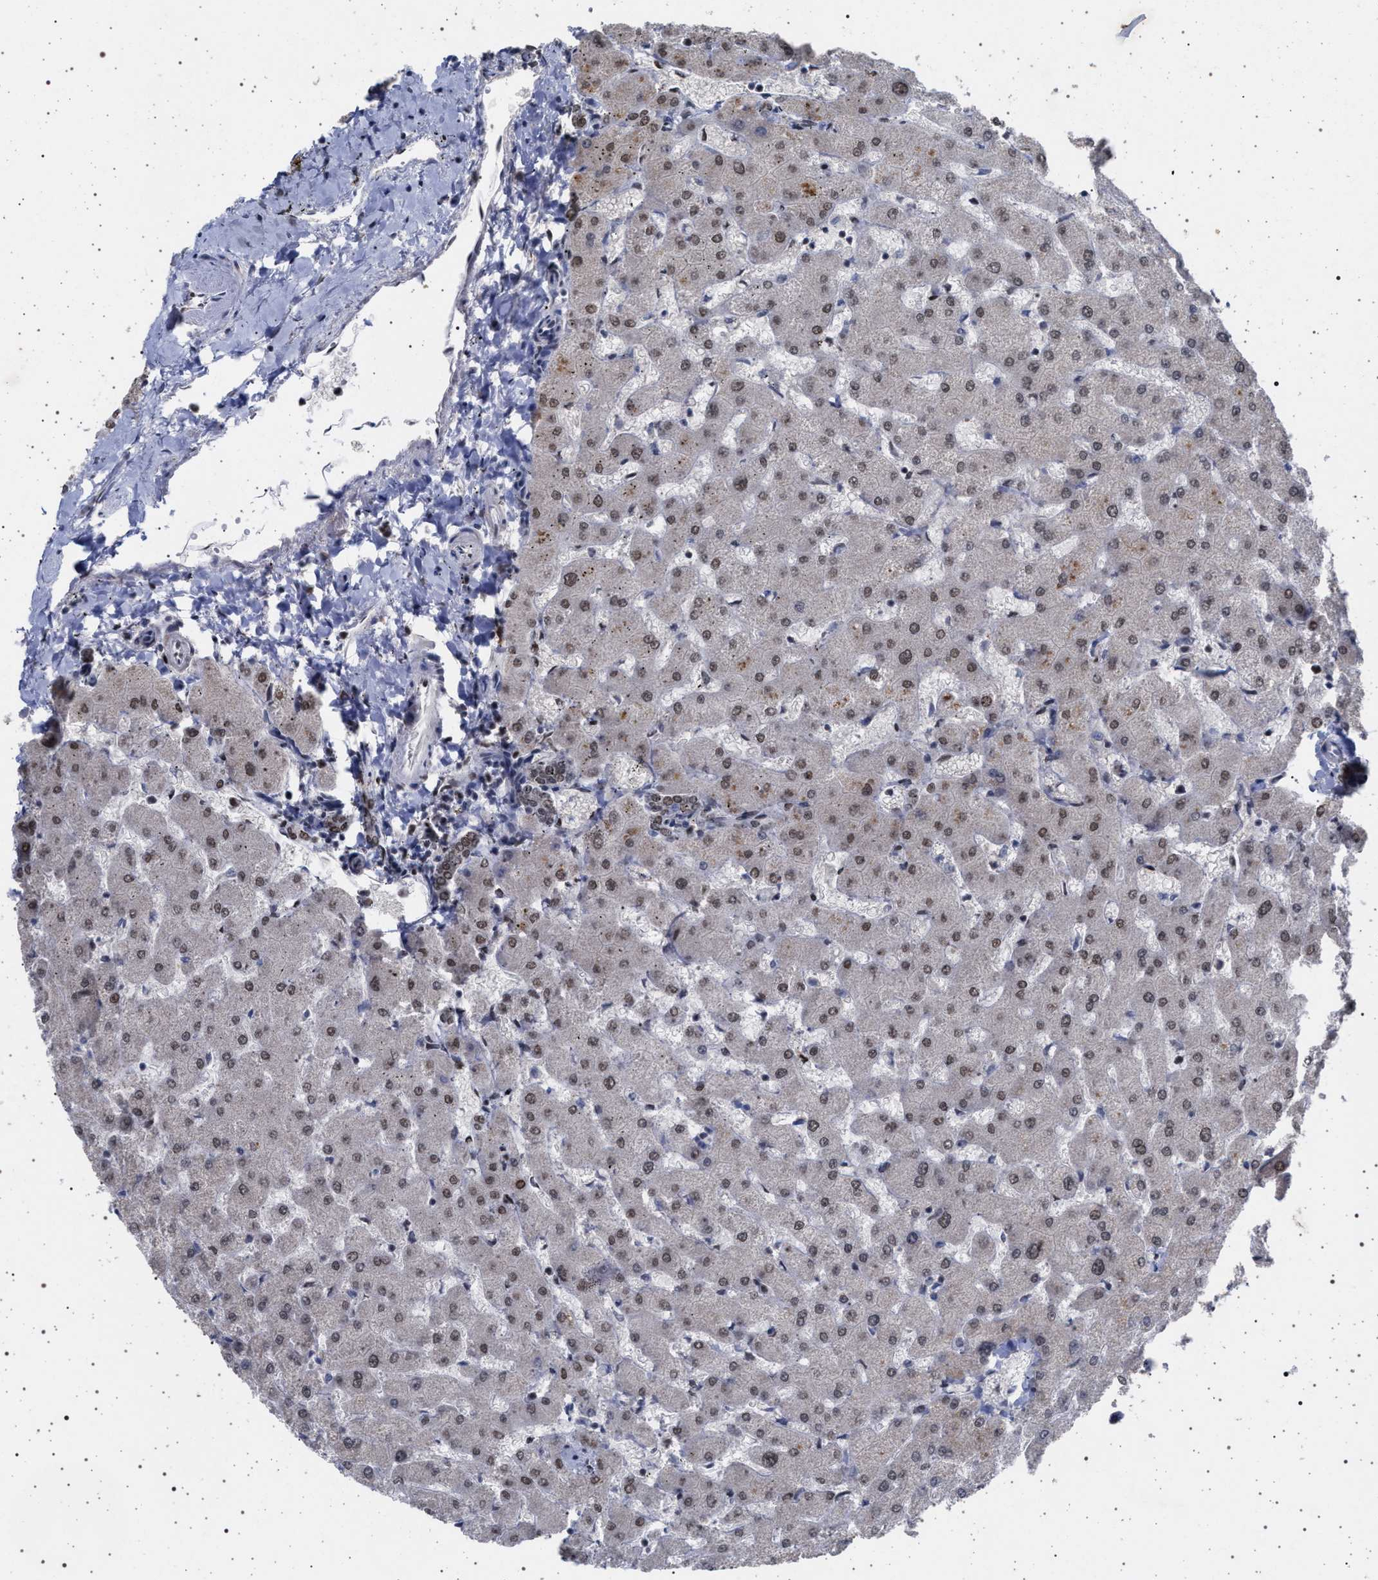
{"staining": {"intensity": "moderate", "quantity": ">75%", "location": "nuclear"}, "tissue": "liver", "cell_type": "Cholangiocytes", "image_type": "normal", "snomed": [{"axis": "morphology", "description": "Normal tissue, NOS"}, {"axis": "topography", "description": "Liver"}], "caption": "High-power microscopy captured an IHC micrograph of unremarkable liver, revealing moderate nuclear expression in approximately >75% of cholangiocytes. (DAB IHC, brown staining for protein, blue staining for nuclei).", "gene": "PHF12", "patient": {"sex": "female", "age": 63}}